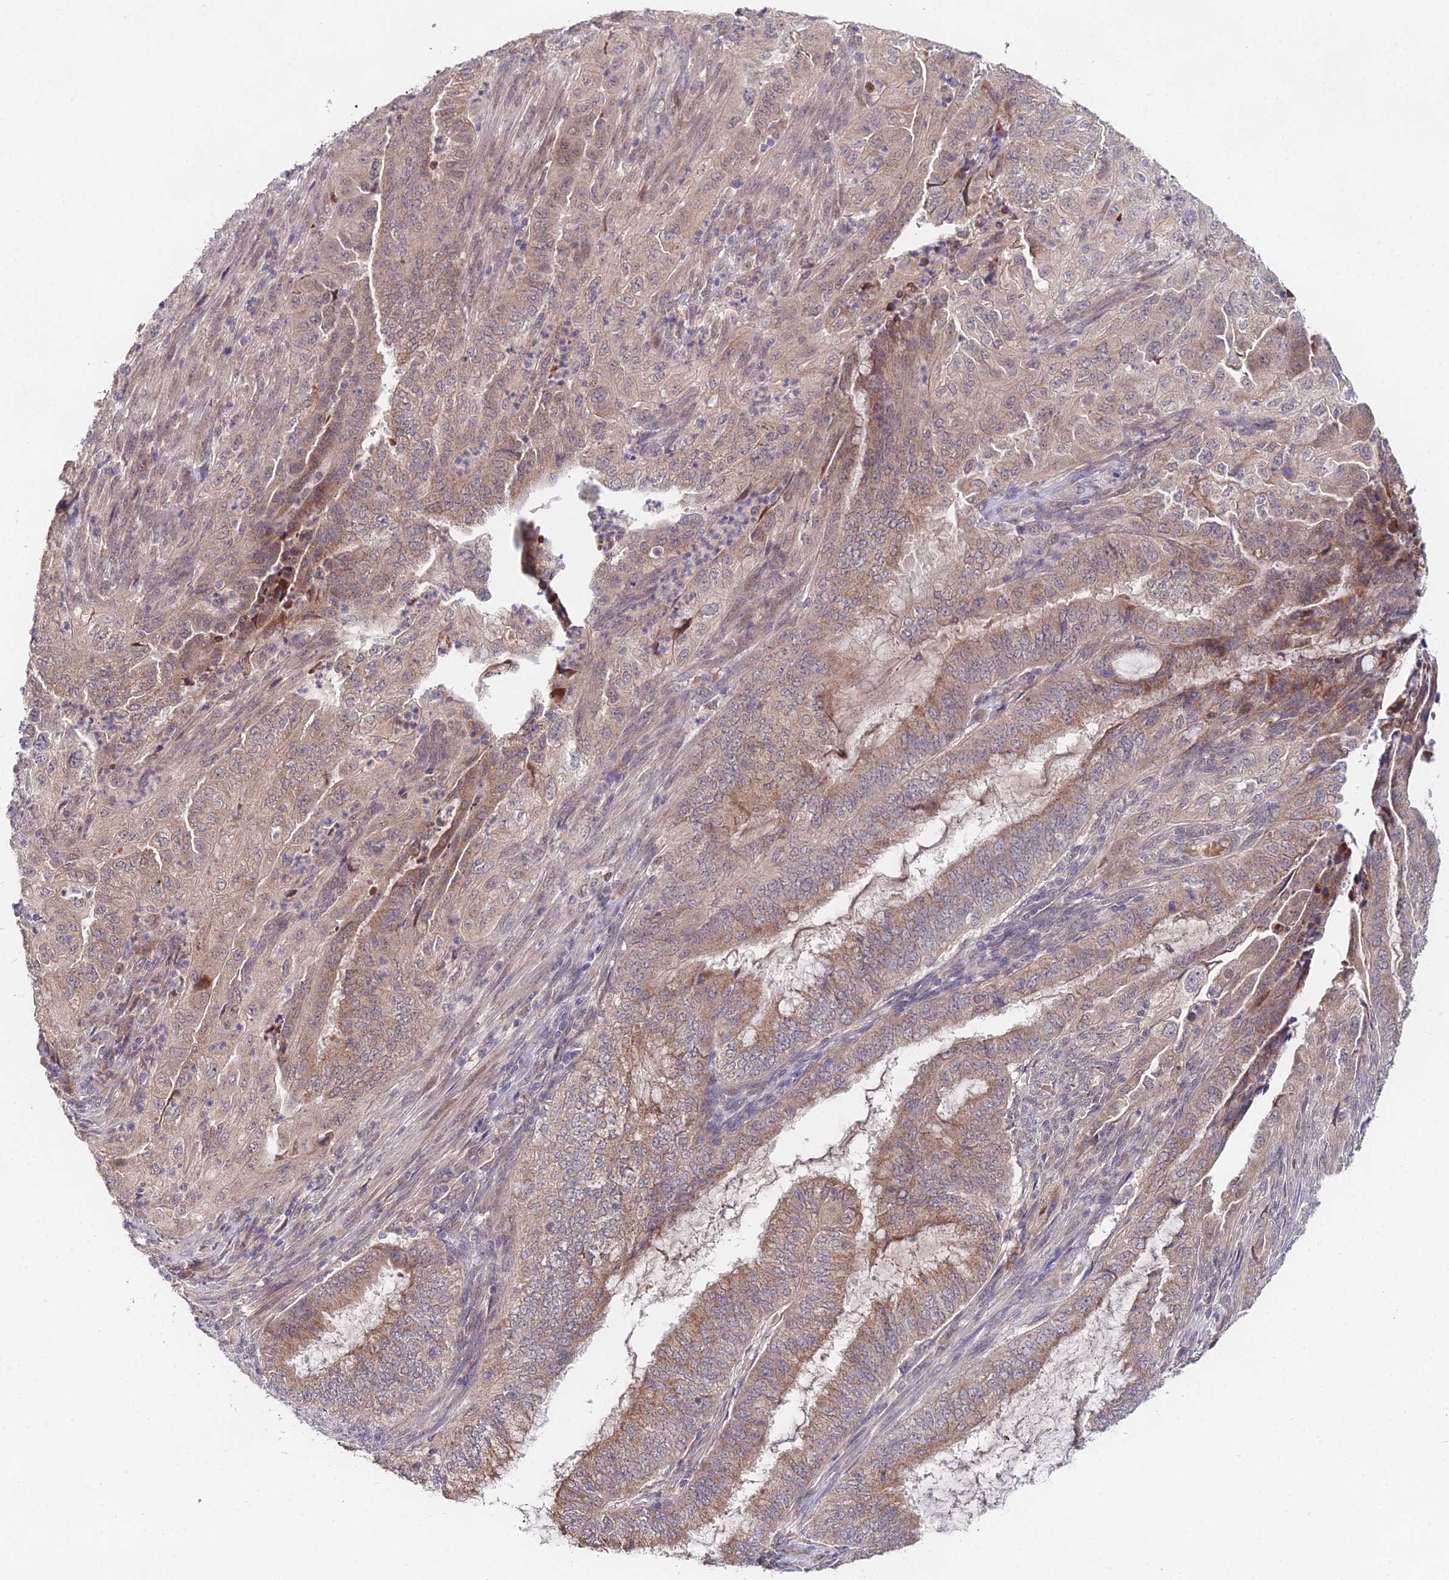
{"staining": {"intensity": "moderate", "quantity": ">75%", "location": "cytoplasmic/membranous"}, "tissue": "endometrial cancer", "cell_type": "Tumor cells", "image_type": "cancer", "snomed": [{"axis": "morphology", "description": "Adenocarcinoma, NOS"}, {"axis": "topography", "description": "Endometrium"}], "caption": "Brown immunohistochemical staining in adenocarcinoma (endometrial) demonstrates moderate cytoplasmic/membranous expression in approximately >75% of tumor cells.", "gene": "WDR43", "patient": {"sex": "female", "age": 51}}